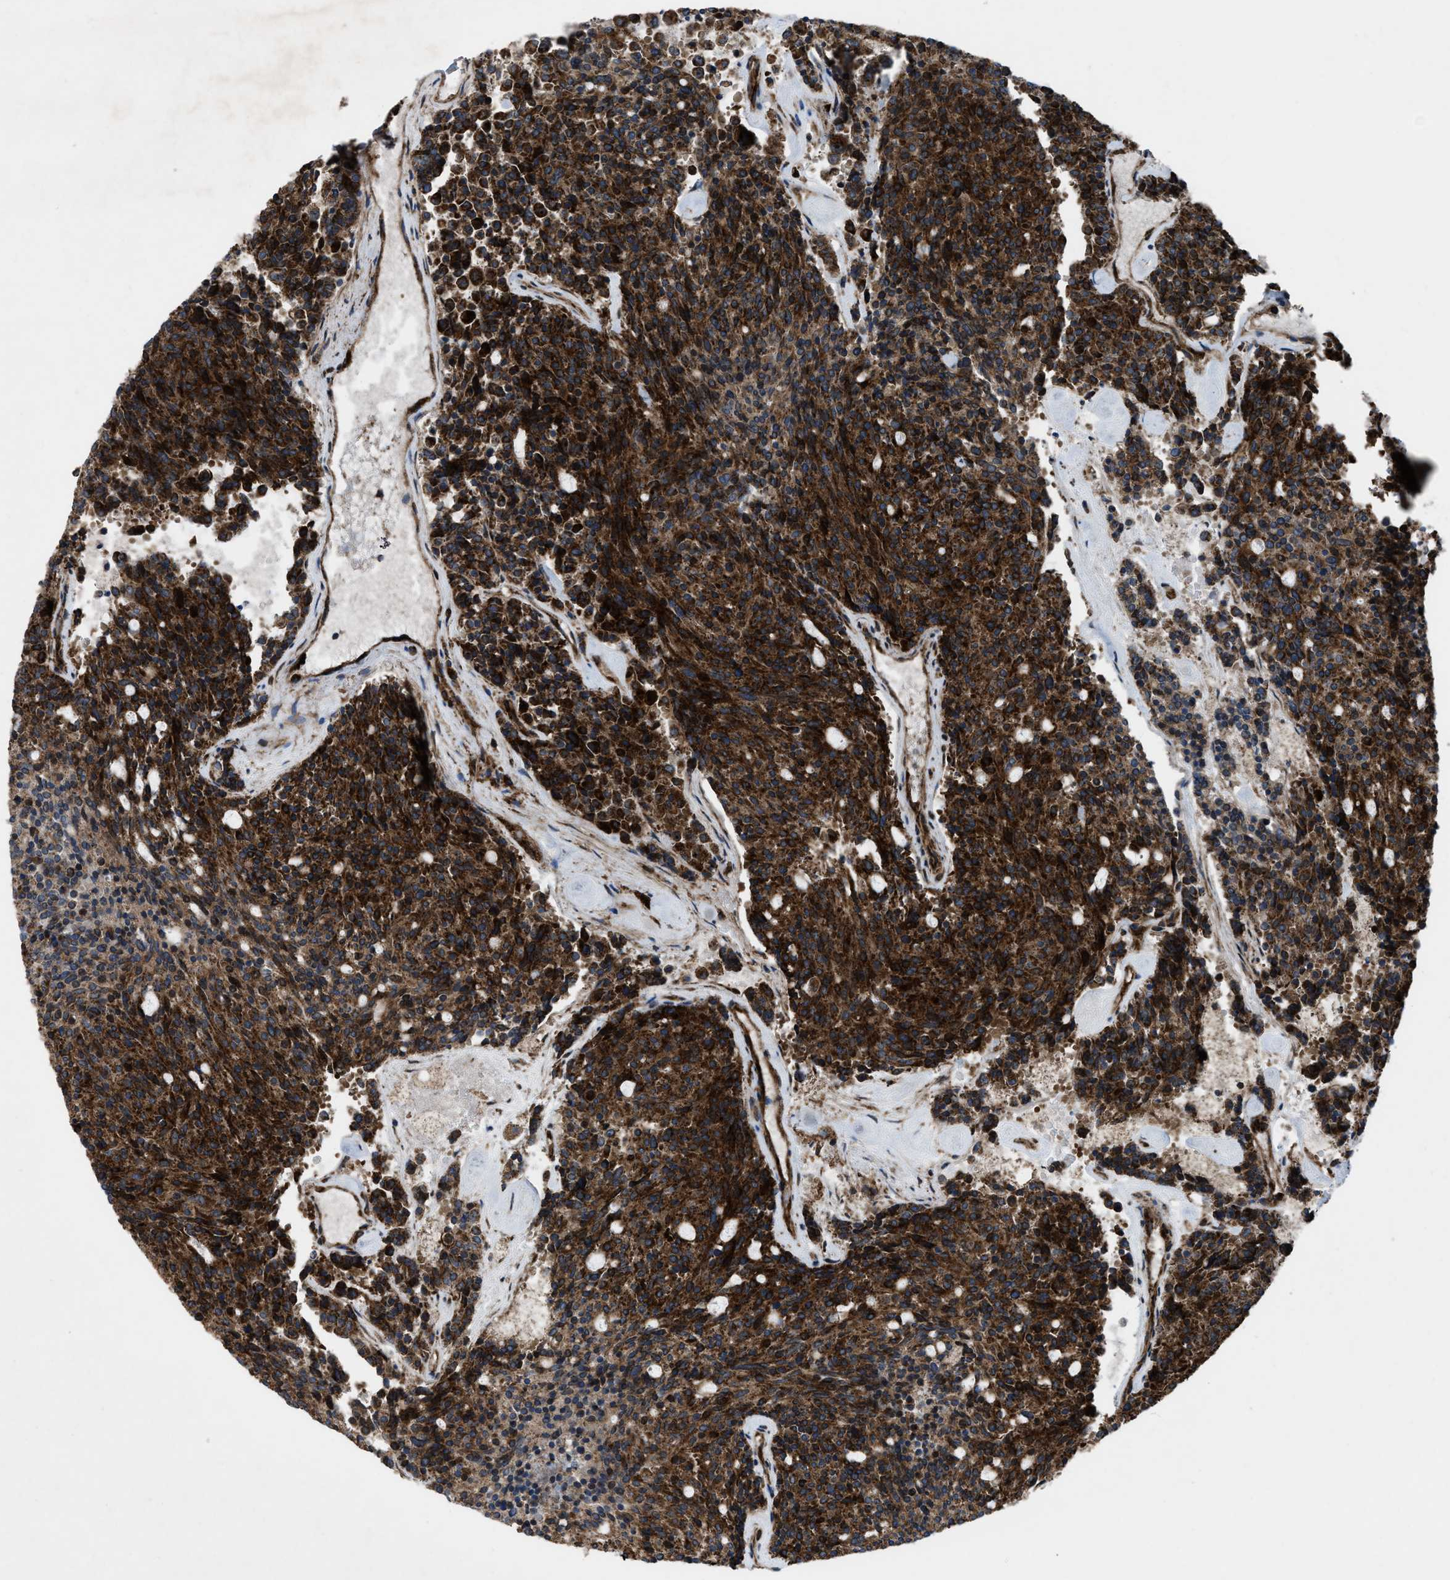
{"staining": {"intensity": "strong", "quantity": ">75%", "location": "cytoplasmic/membranous"}, "tissue": "carcinoid", "cell_type": "Tumor cells", "image_type": "cancer", "snomed": [{"axis": "morphology", "description": "Carcinoid, malignant, NOS"}, {"axis": "topography", "description": "Pancreas"}], "caption": "Immunohistochemistry (IHC) (DAB (3,3'-diaminobenzidine)) staining of human carcinoid (malignant) demonstrates strong cytoplasmic/membranous protein staining in approximately >75% of tumor cells.", "gene": "PER3", "patient": {"sex": "female", "age": 54}}